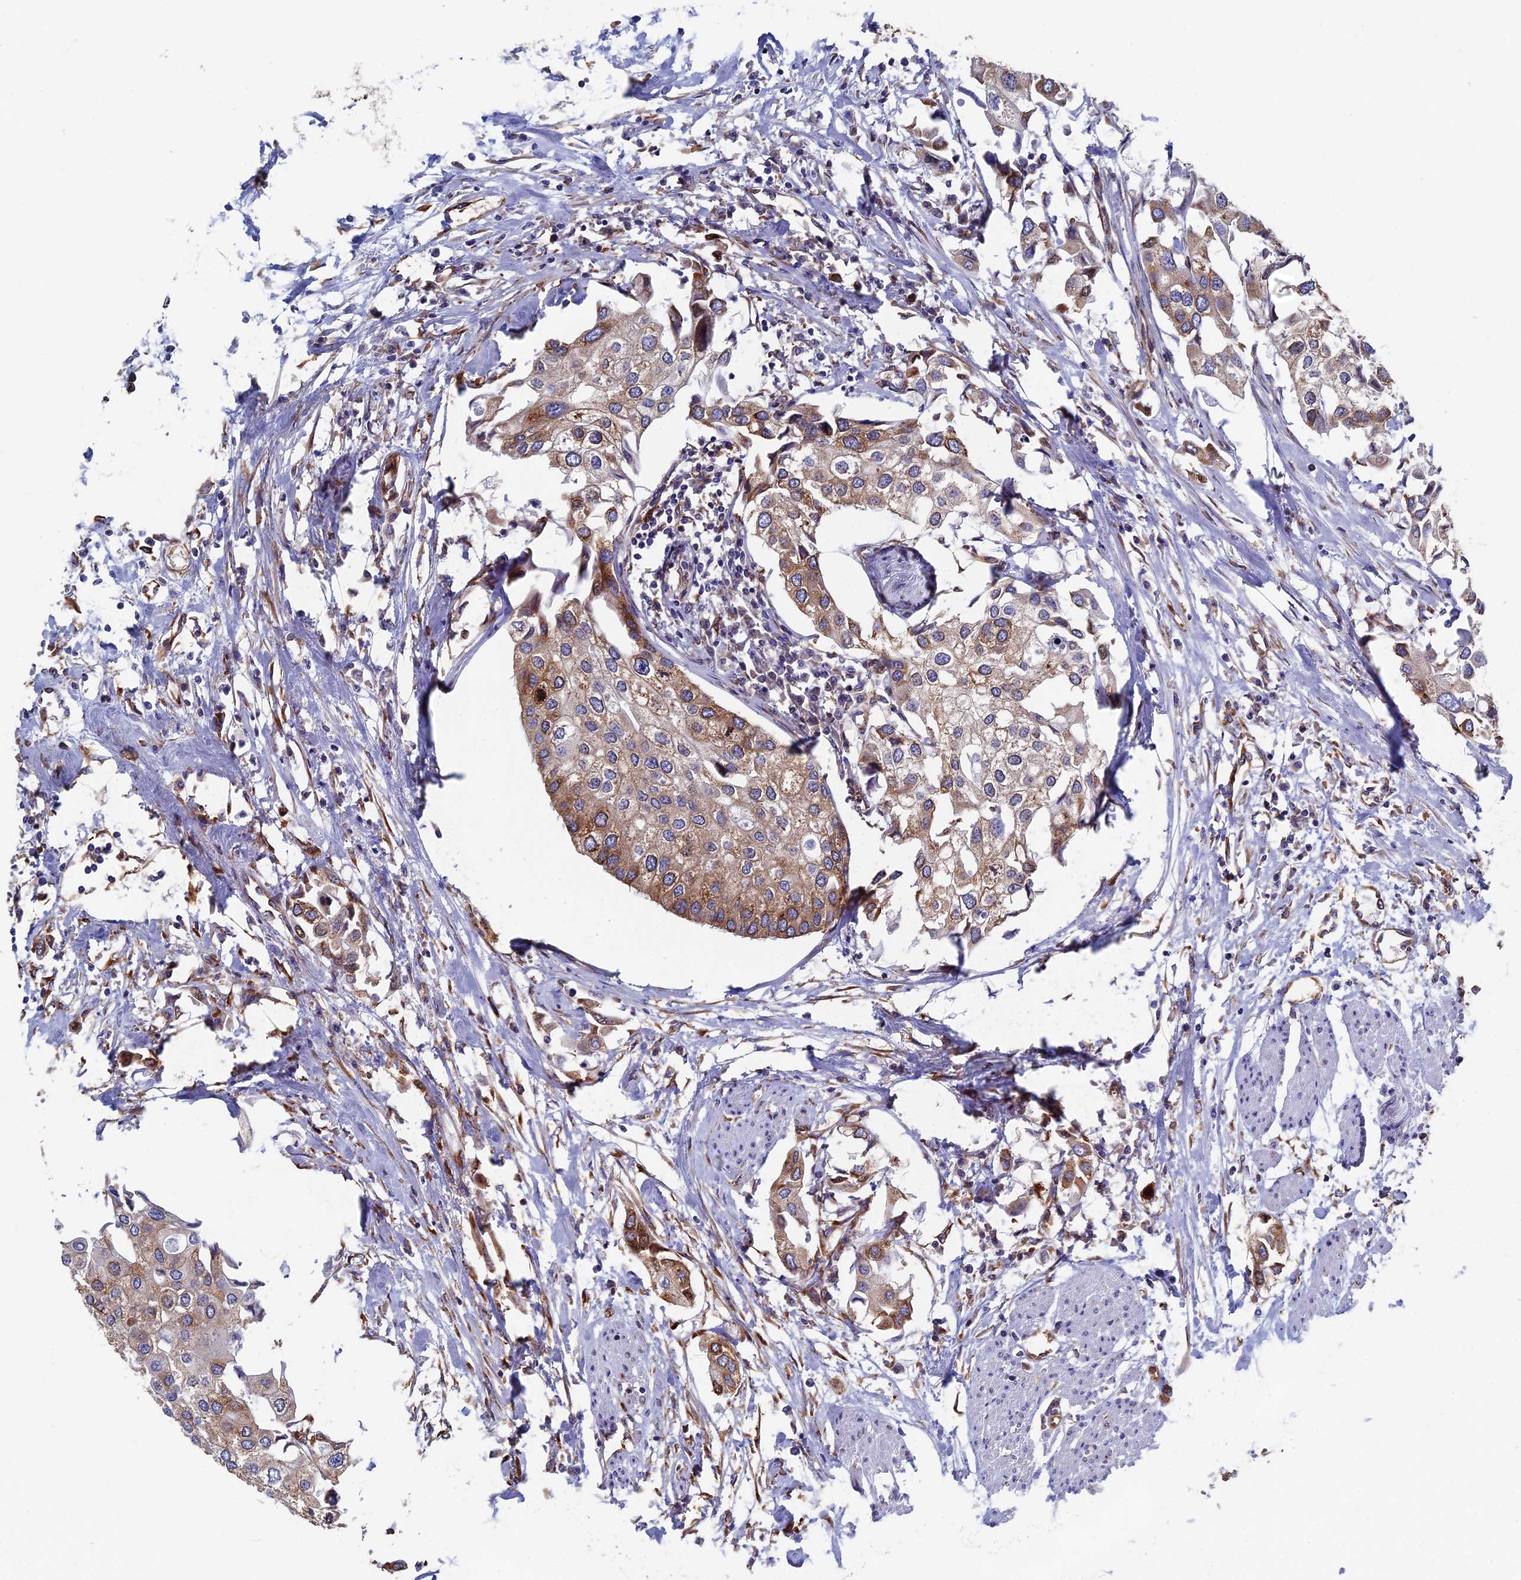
{"staining": {"intensity": "moderate", "quantity": ">75%", "location": "cytoplasmic/membranous"}, "tissue": "urothelial cancer", "cell_type": "Tumor cells", "image_type": "cancer", "snomed": [{"axis": "morphology", "description": "Urothelial carcinoma, High grade"}, {"axis": "topography", "description": "Urinary bladder"}], "caption": "This is an image of immunohistochemistry (IHC) staining of urothelial carcinoma (high-grade), which shows moderate staining in the cytoplasmic/membranous of tumor cells.", "gene": "YBX1", "patient": {"sex": "male", "age": 64}}